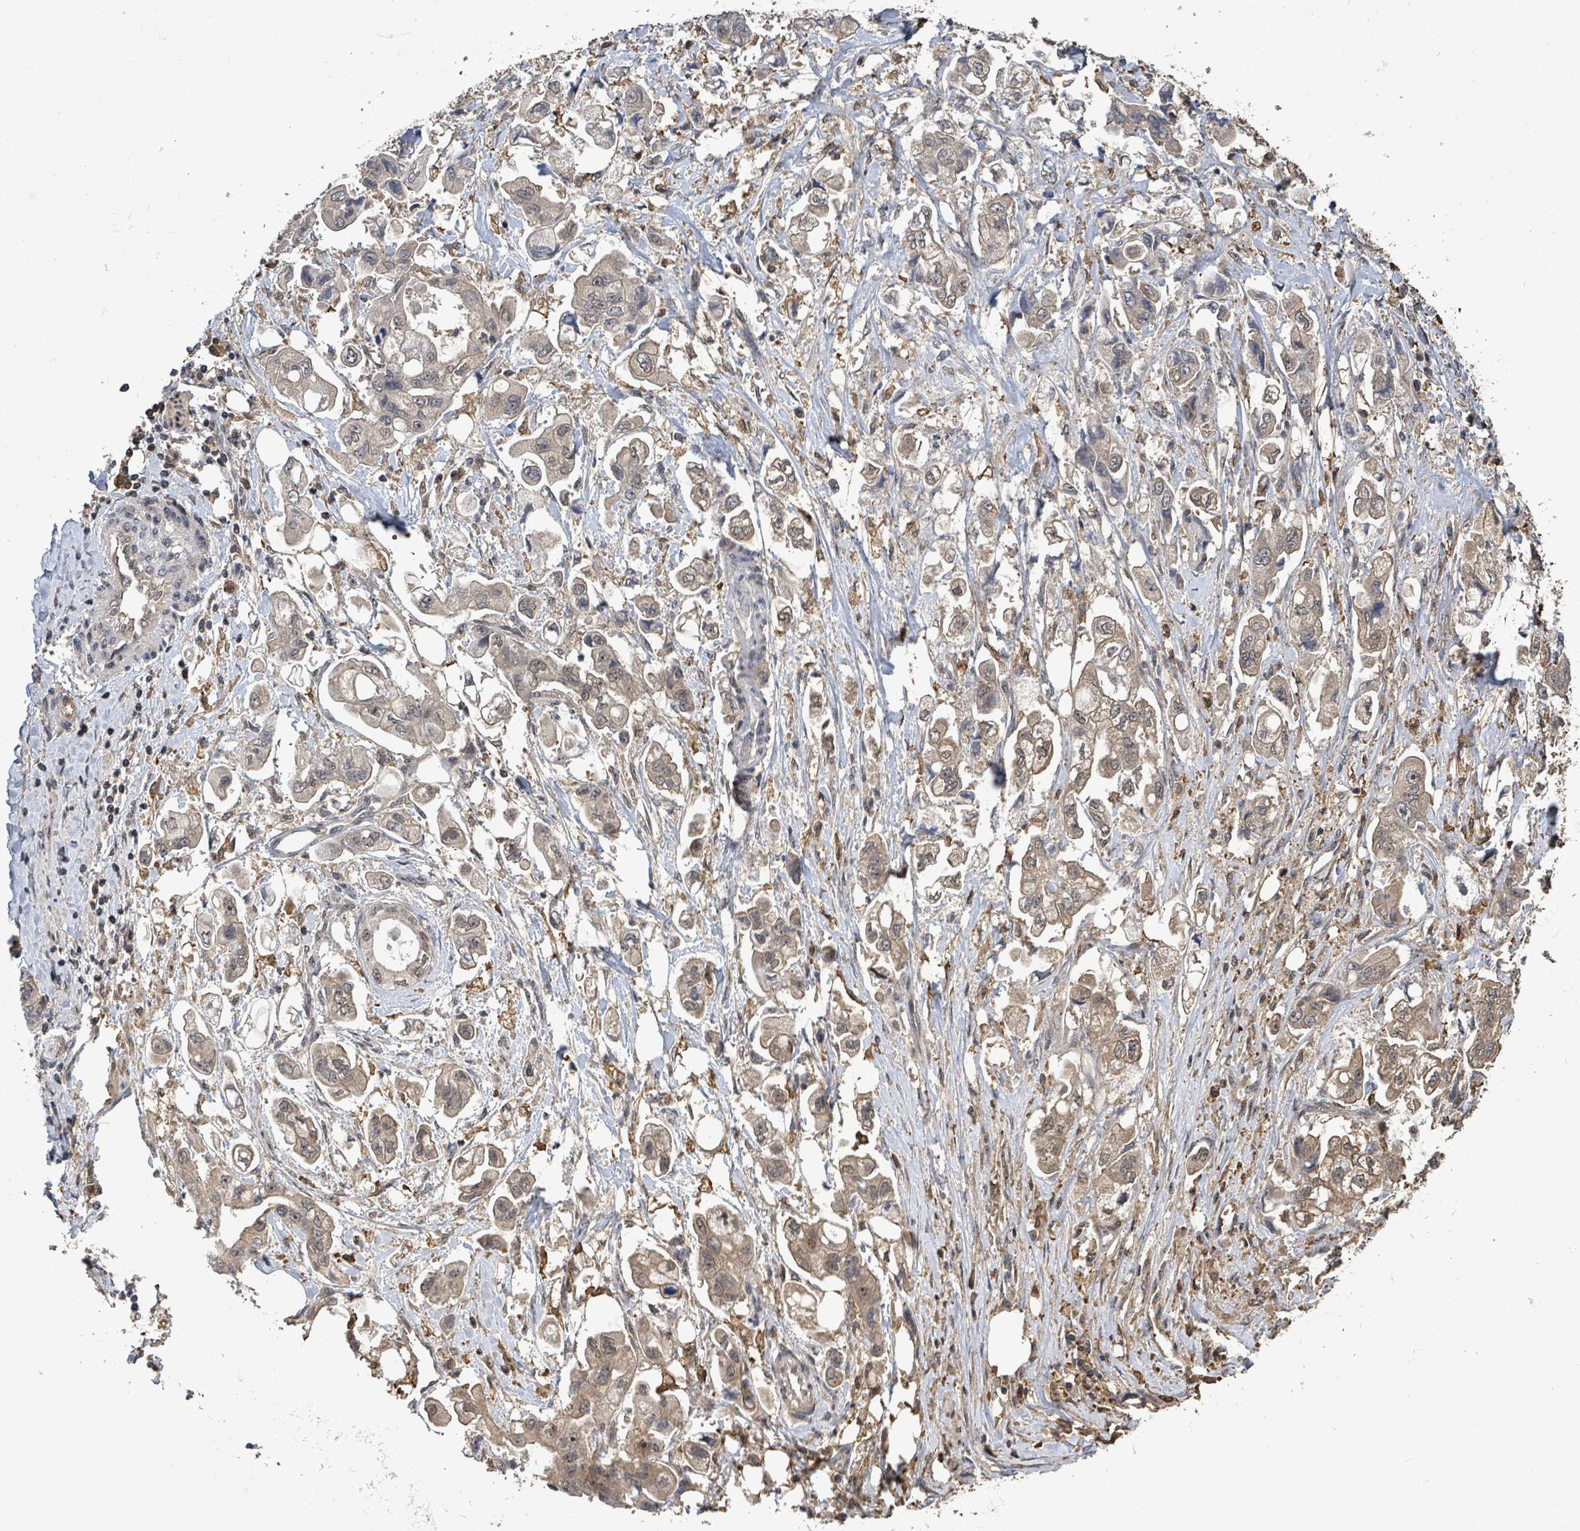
{"staining": {"intensity": "weak", "quantity": "25%-75%", "location": "cytoplasmic/membranous"}, "tissue": "stomach cancer", "cell_type": "Tumor cells", "image_type": "cancer", "snomed": [{"axis": "morphology", "description": "Adenocarcinoma, NOS"}, {"axis": "topography", "description": "Stomach"}], "caption": "Tumor cells demonstrate weak cytoplasmic/membranous positivity in approximately 25%-75% of cells in stomach cancer.", "gene": "FBXO6", "patient": {"sex": "male", "age": 62}}